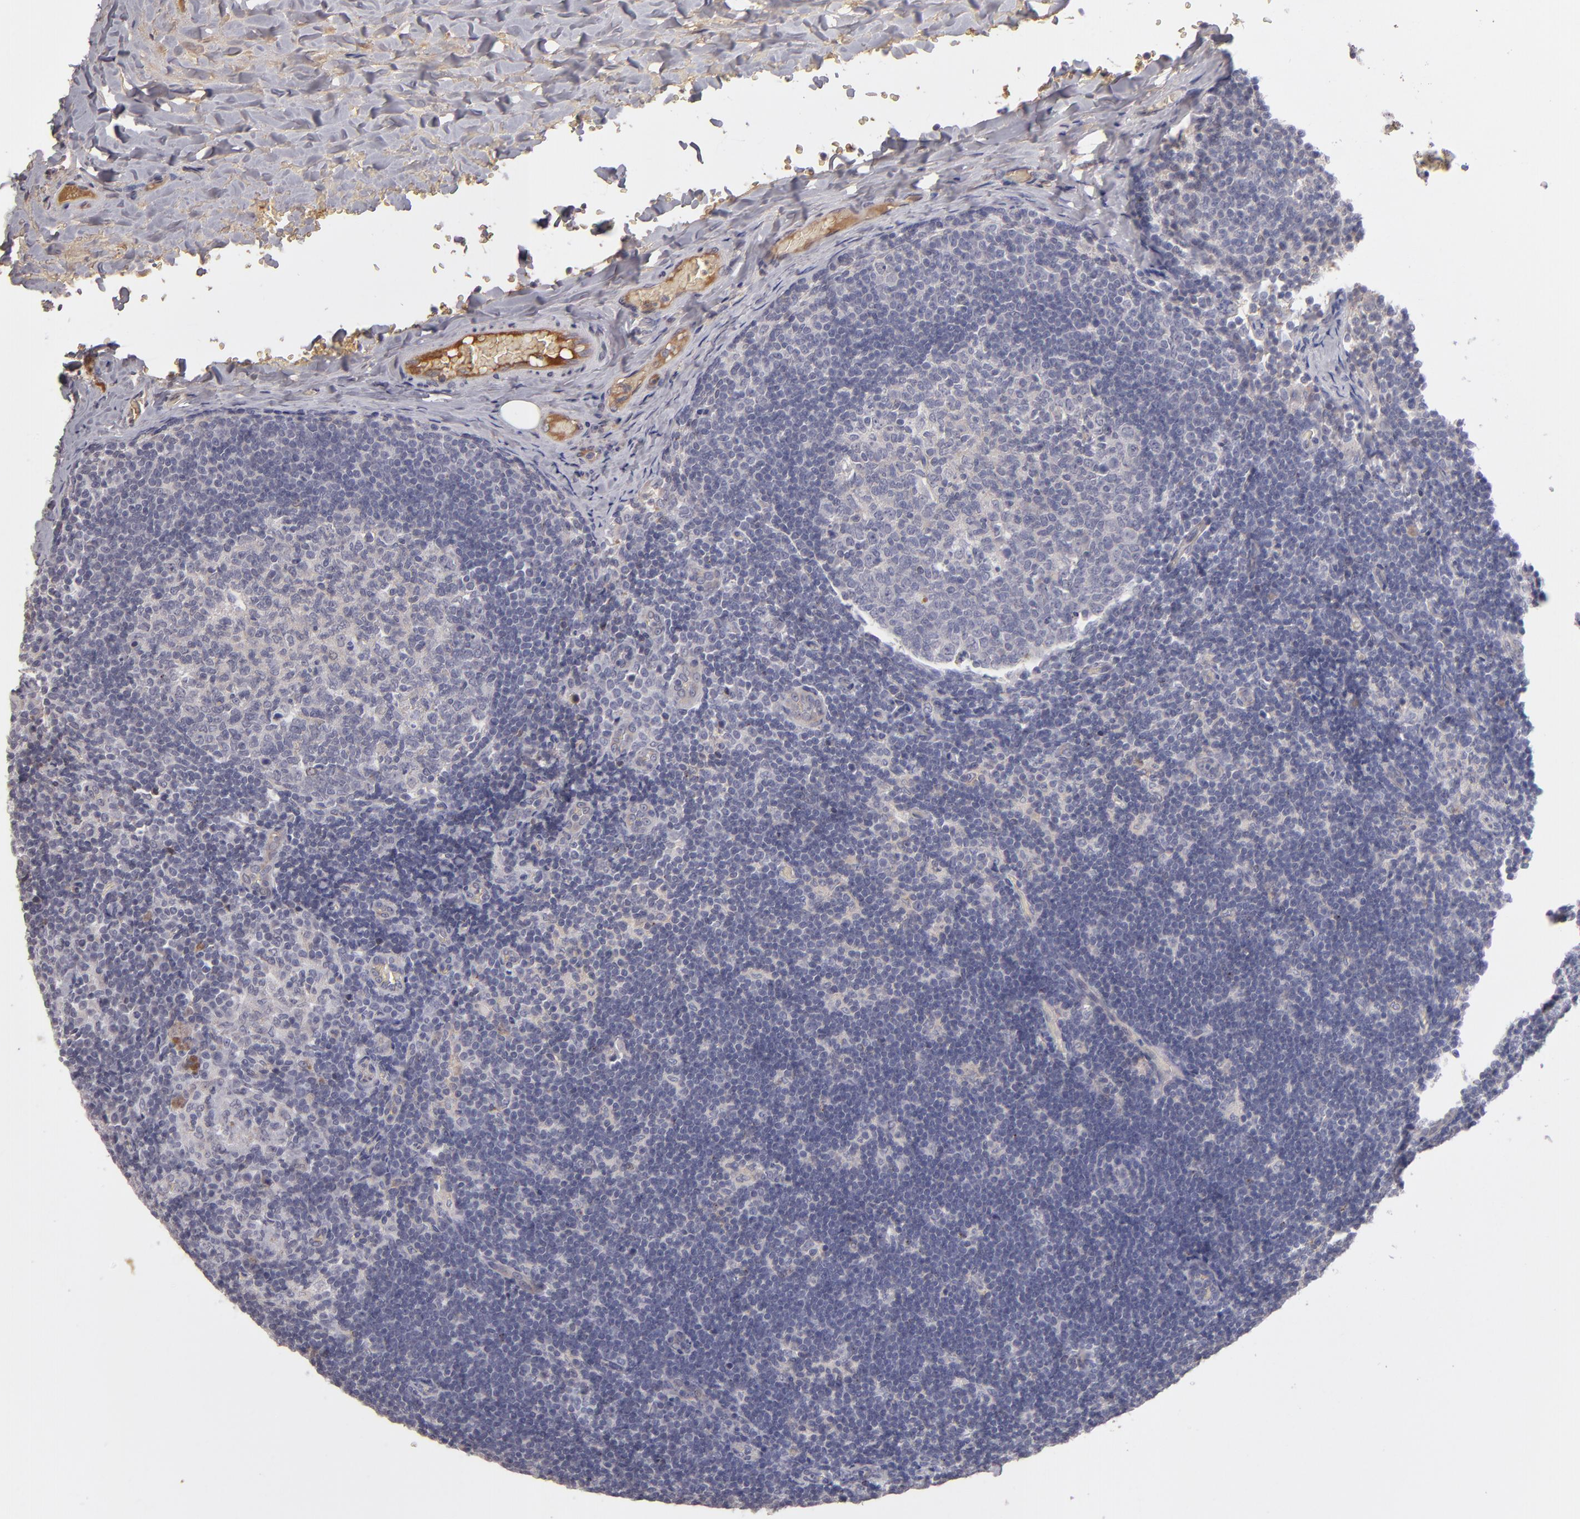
{"staining": {"intensity": "negative", "quantity": "none", "location": "none"}, "tissue": "lymph node", "cell_type": "Germinal center cells", "image_type": "normal", "snomed": [{"axis": "morphology", "description": "Normal tissue, NOS"}, {"axis": "topography", "description": "Lymph node"}, {"axis": "topography", "description": "Salivary gland"}], "caption": "Germinal center cells are negative for protein expression in unremarkable human lymph node.", "gene": "ITIH4", "patient": {"sex": "male", "age": 8}}